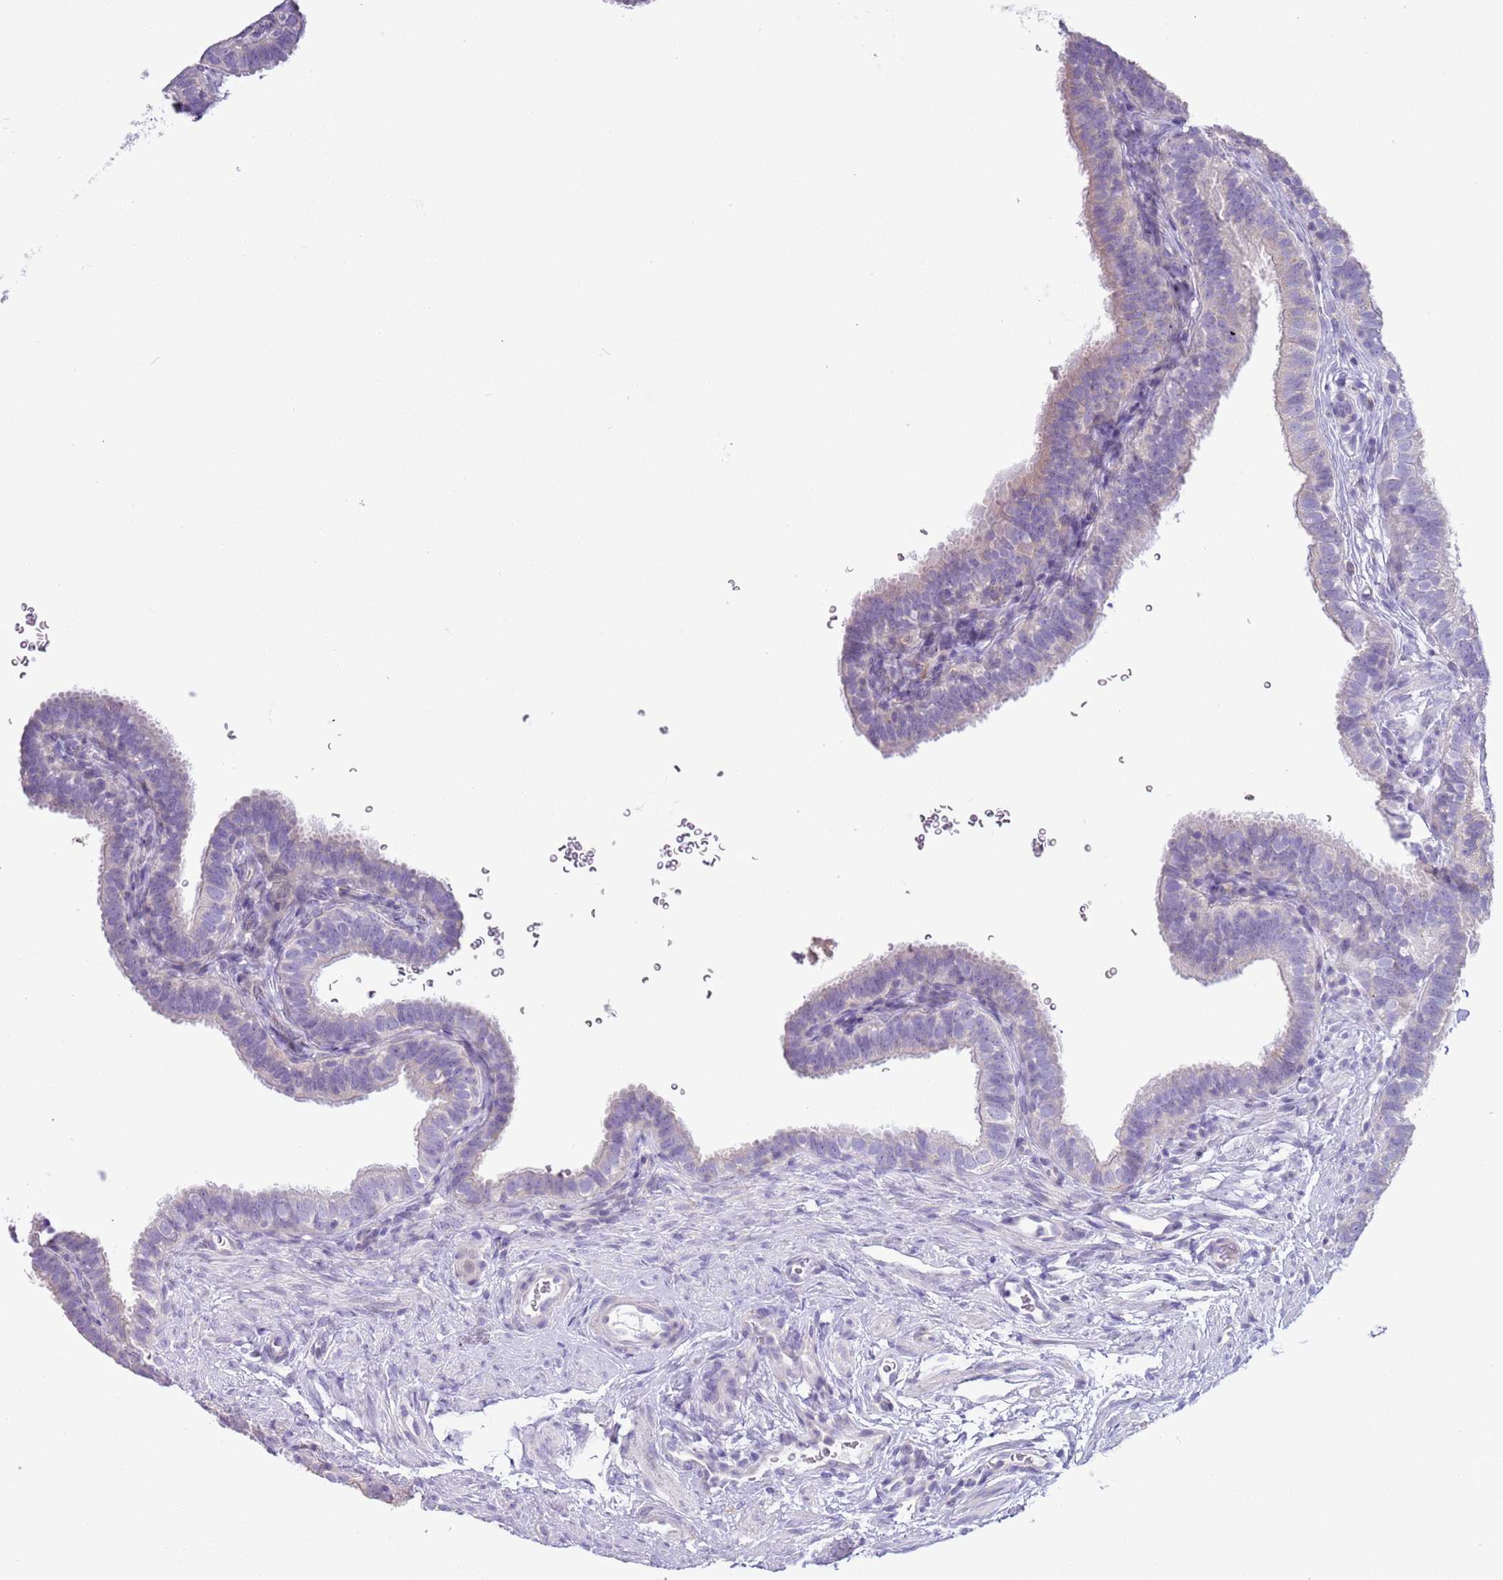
{"staining": {"intensity": "negative", "quantity": "none", "location": "none"}, "tissue": "fallopian tube", "cell_type": "Glandular cells", "image_type": "normal", "snomed": [{"axis": "morphology", "description": "Normal tissue, NOS"}, {"axis": "topography", "description": "Fallopian tube"}], "caption": "Immunohistochemistry (IHC) histopathology image of normal fallopian tube: human fallopian tube stained with DAB displays no significant protein expression in glandular cells.", "gene": "ZNF697", "patient": {"sex": "female", "age": 41}}